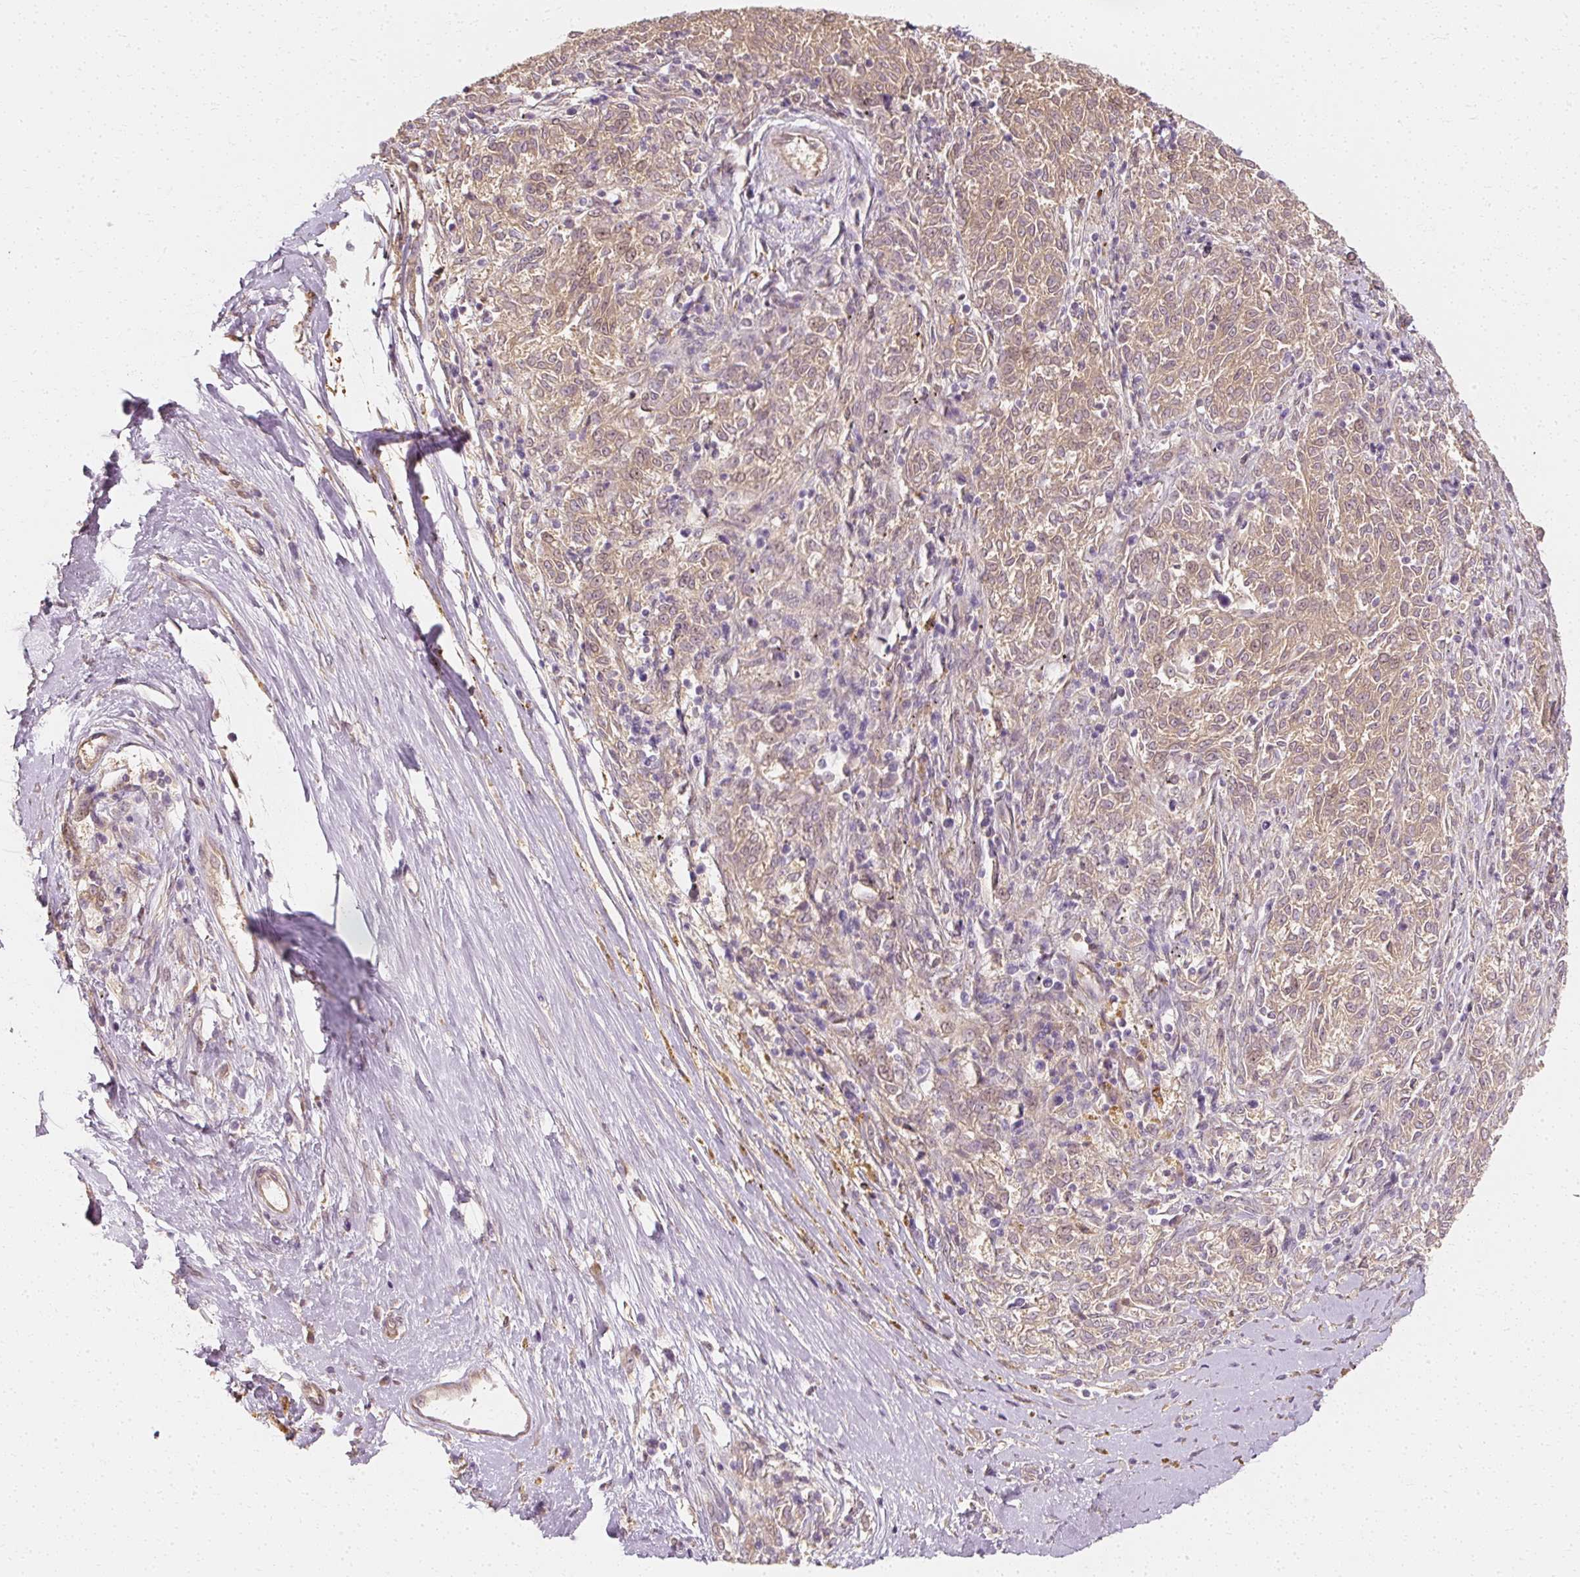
{"staining": {"intensity": "moderate", "quantity": ">75%", "location": "cytoplasmic/membranous"}, "tissue": "melanoma", "cell_type": "Tumor cells", "image_type": "cancer", "snomed": [{"axis": "morphology", "description": "Malignant melanoma, NOS"}, {"axis": "topography", "description": "Skin"}], "caption": "Immunohistochemistry (IHC) staining of melanoma, which reveals medium levels of moderate cytoplasmic/membranous expression in approximately >75% of tumor cells indicating moderate cytoplasmic/membranous protein staining. The staining was performed using DAB (3,3'-diaminobenzidine) (brown) for protein detection and nuclei were counterstained in hematoxylin (blue).", "gene": "GNAQ", "patient": {"sex": "female", "age": 72}}